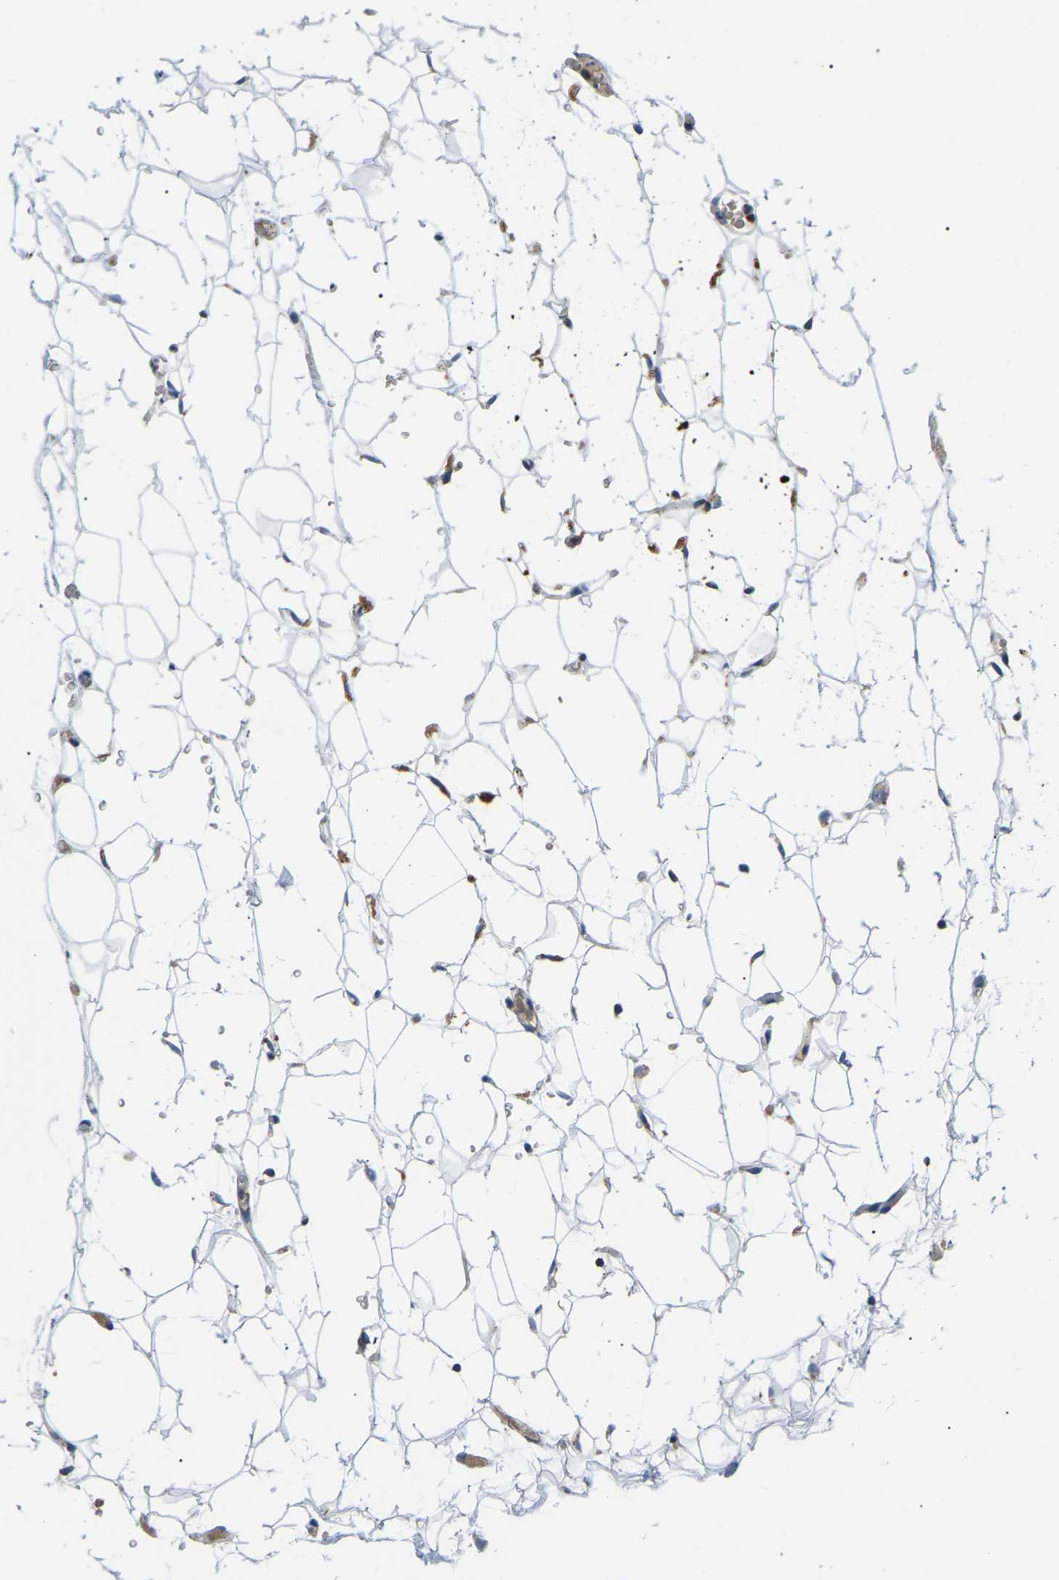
{"staining": {"intensity": "moderate", "quantity": ">75%", "location": "cytoplasmic/membranous"}, "tissue": "parathyroid gland", "cell_type": "Glandular cells", "image_type": "normal", "snomed": [{"axis": "morphology", "description": "Normal tissue, NOS"}, {"axis": "morphology", "description": "Adenoma, NOS"}, {"axis": "topography", "description": "Parathyroid gland"}], "caption": "Human parathyroid gland stained with a brown dye exhibits moderate cytoplasmic/membranous positive expression in about >75% of glandular cells.", "gene": "PPM1E", "patient": {"sex": "female", "age": 58}}